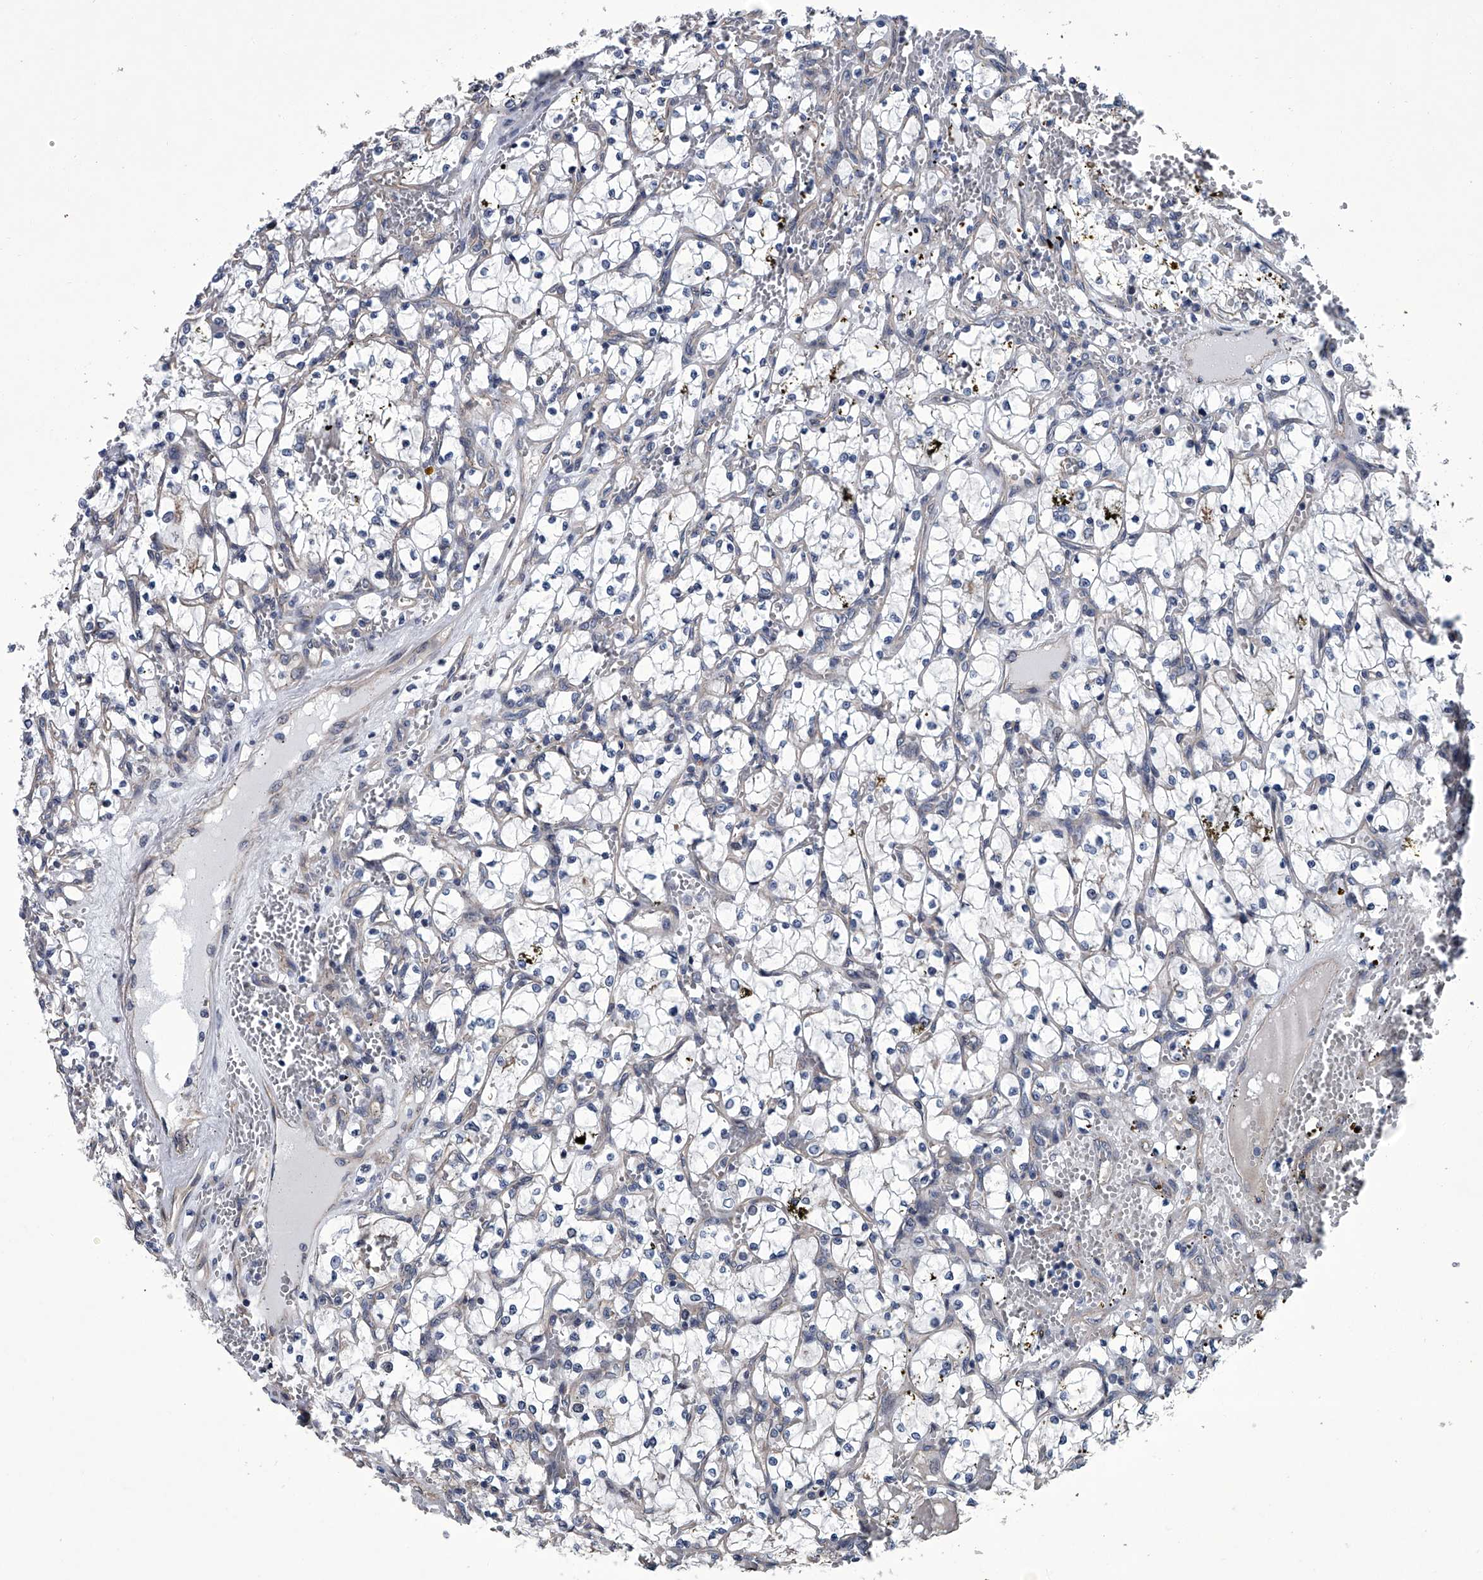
{"staining": {"intensity": "negative", "quantity": "none", "location": "none"}, "tissue": "renal cancer", "cell_type": "Tumor cells", "image_type": "cancer", "snomed": [{"axis": "morphology", "description": "Adenocarcinoma, NOS"}, {"axis": "topography", "description": "Kidney"}], "caption": "DAB (3,3'-diaminobenzidine) immunohistochemical staining of human renal cancer exhibits no significant positivity in tumor cells. The staining was performed using DAB to visualize the protein expression in brown, while the nuclei were stained in blue with hematoxylin (Magnification: 20x).", "gene": "ABCG1", "patient": {"sex": "female", "age": 69}}